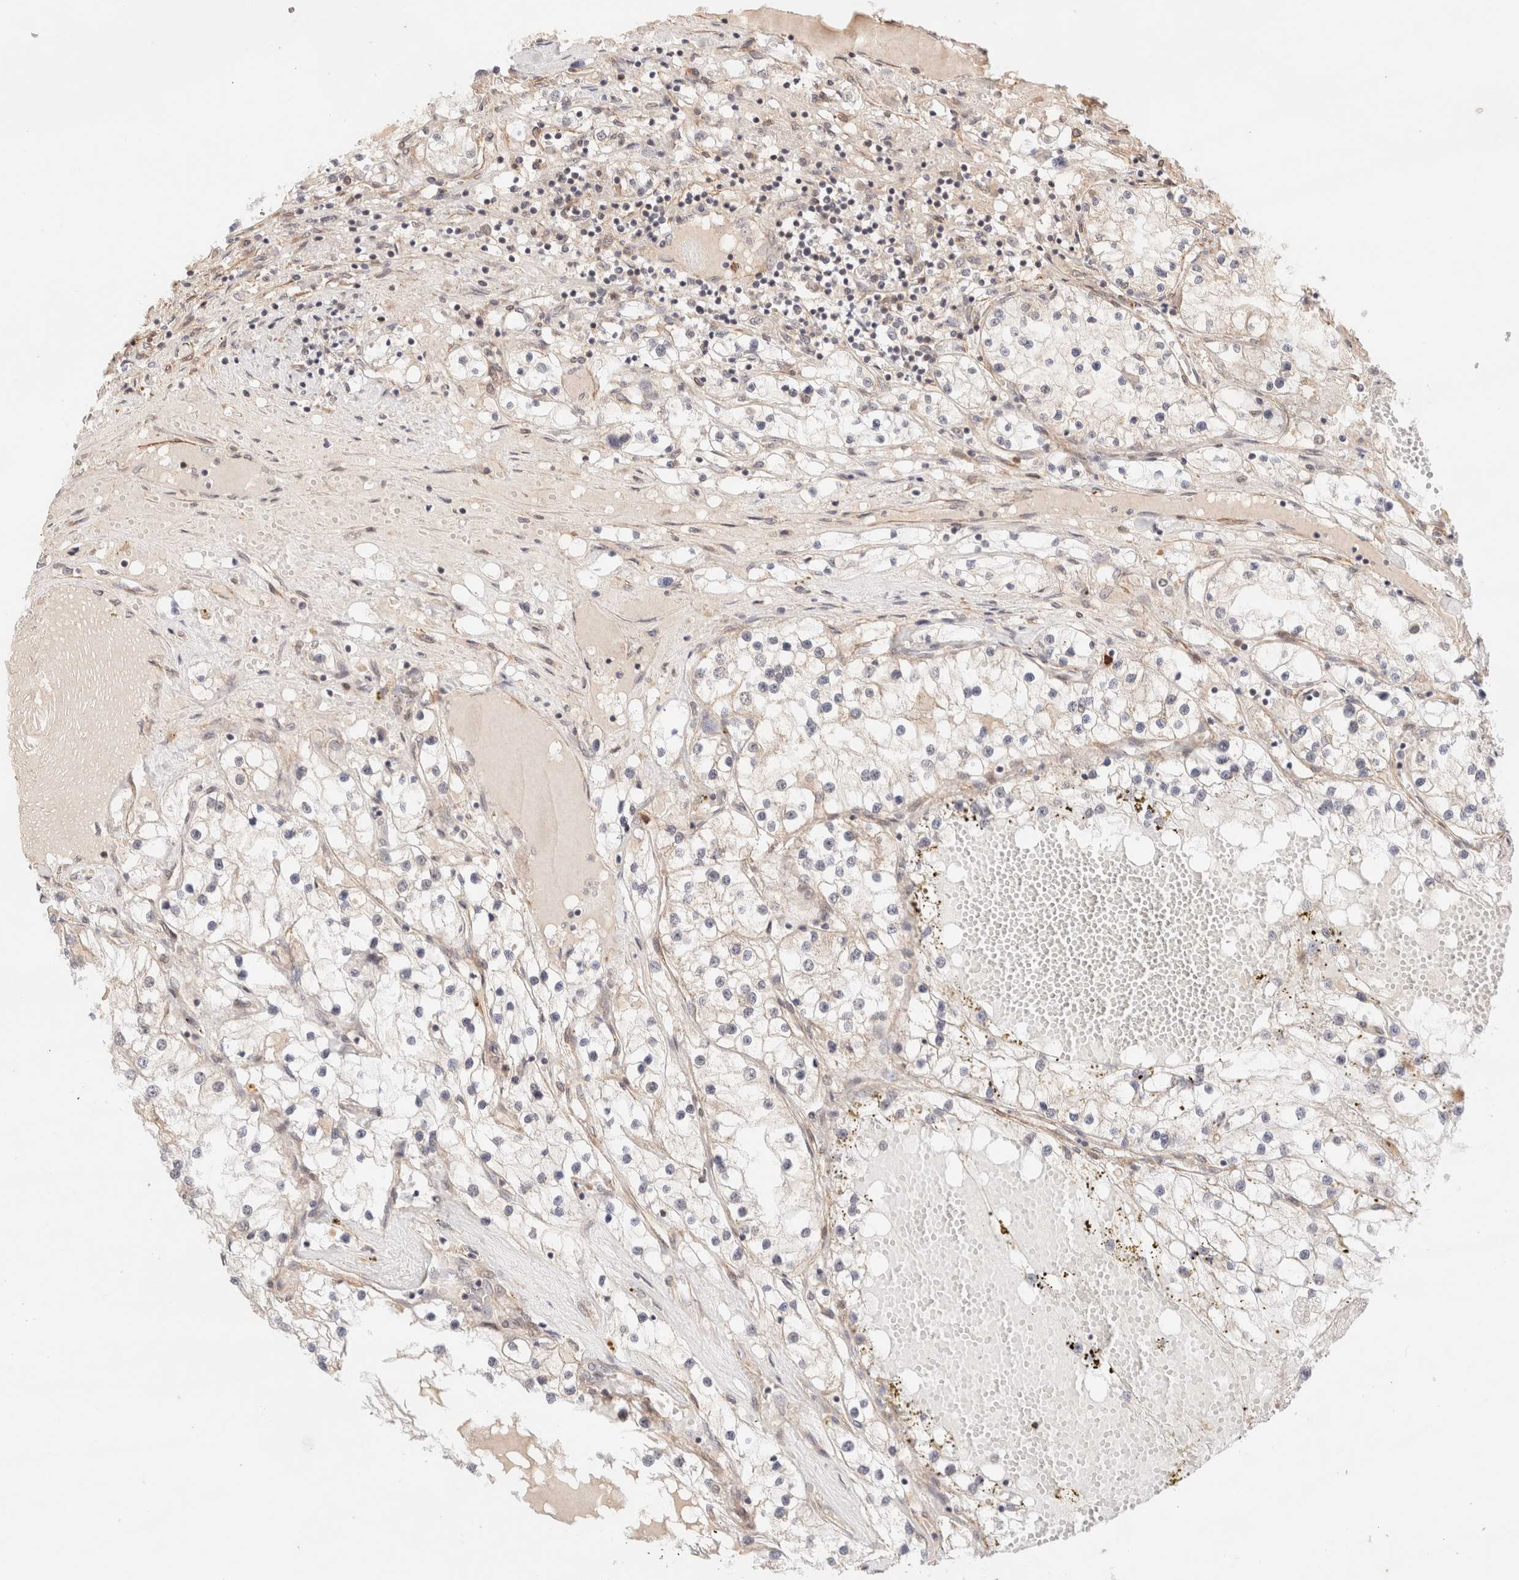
{"staining": {"intensity": "negative", "quantity": "none", "location": "none"}, "tissue": "renal cancer", "cell_type": "Tumor cells", "image_type": "cancer", "snomed": [{"axis": "morphology", "description": "Adenocarcinoma, NOS"}, {"axis": "topography", "description": "Kidney"}], "caption": "This micrograph is of adenocarcinoma (renal) stained with immunohistochemistry (IHC) to label a protein in brown with the nuclei are counter-stained blue. There is no positivity in tumor cells.", "gene": "BRPF3", "patient": {"sex": "male", "age": 68}}